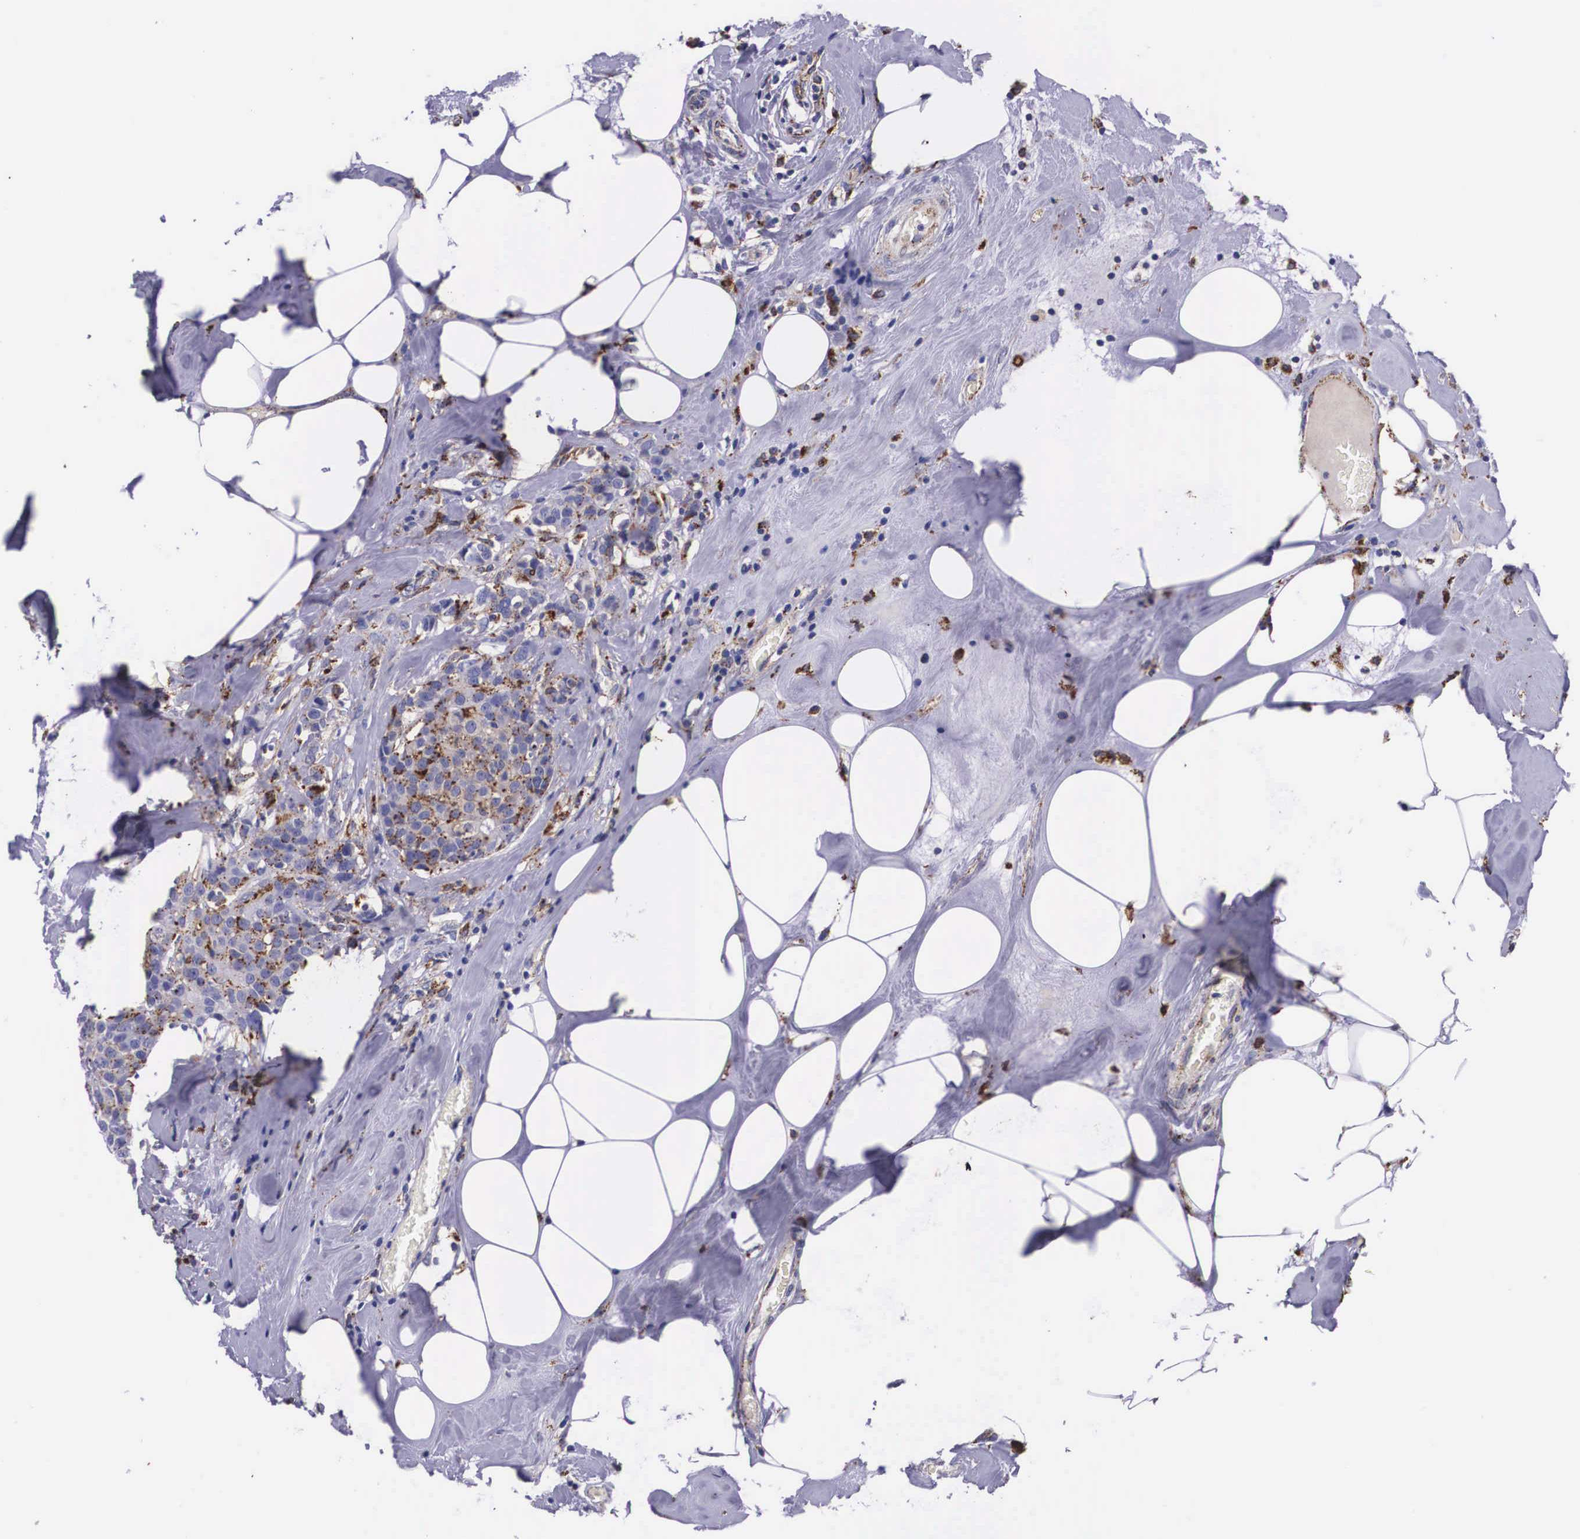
{"staining": {"intensity": "moderate", "quantity": "25%-75%", "location": "cytoplasmic/membranous"}, "tissue": "breast cancer", "cell_type": "Tumor cells", "image_type": "cancer", "snomed": [{"axis": "morphology", "description": "Duct carcinoma"}, {"axis": "topography", "description": "Breast"}], "caption": "Protein expression analysis of breast intraductal carcinoma shows moderate cytoplasmic/membranous expression in approximately 25%-75% of tumor cells. (DAB (3,3'-diaminobenzidine) IHC with brightfield microscopy, high magnification).", "gene": "NAGA", "patient": {"sex": "female", "age": 45}}